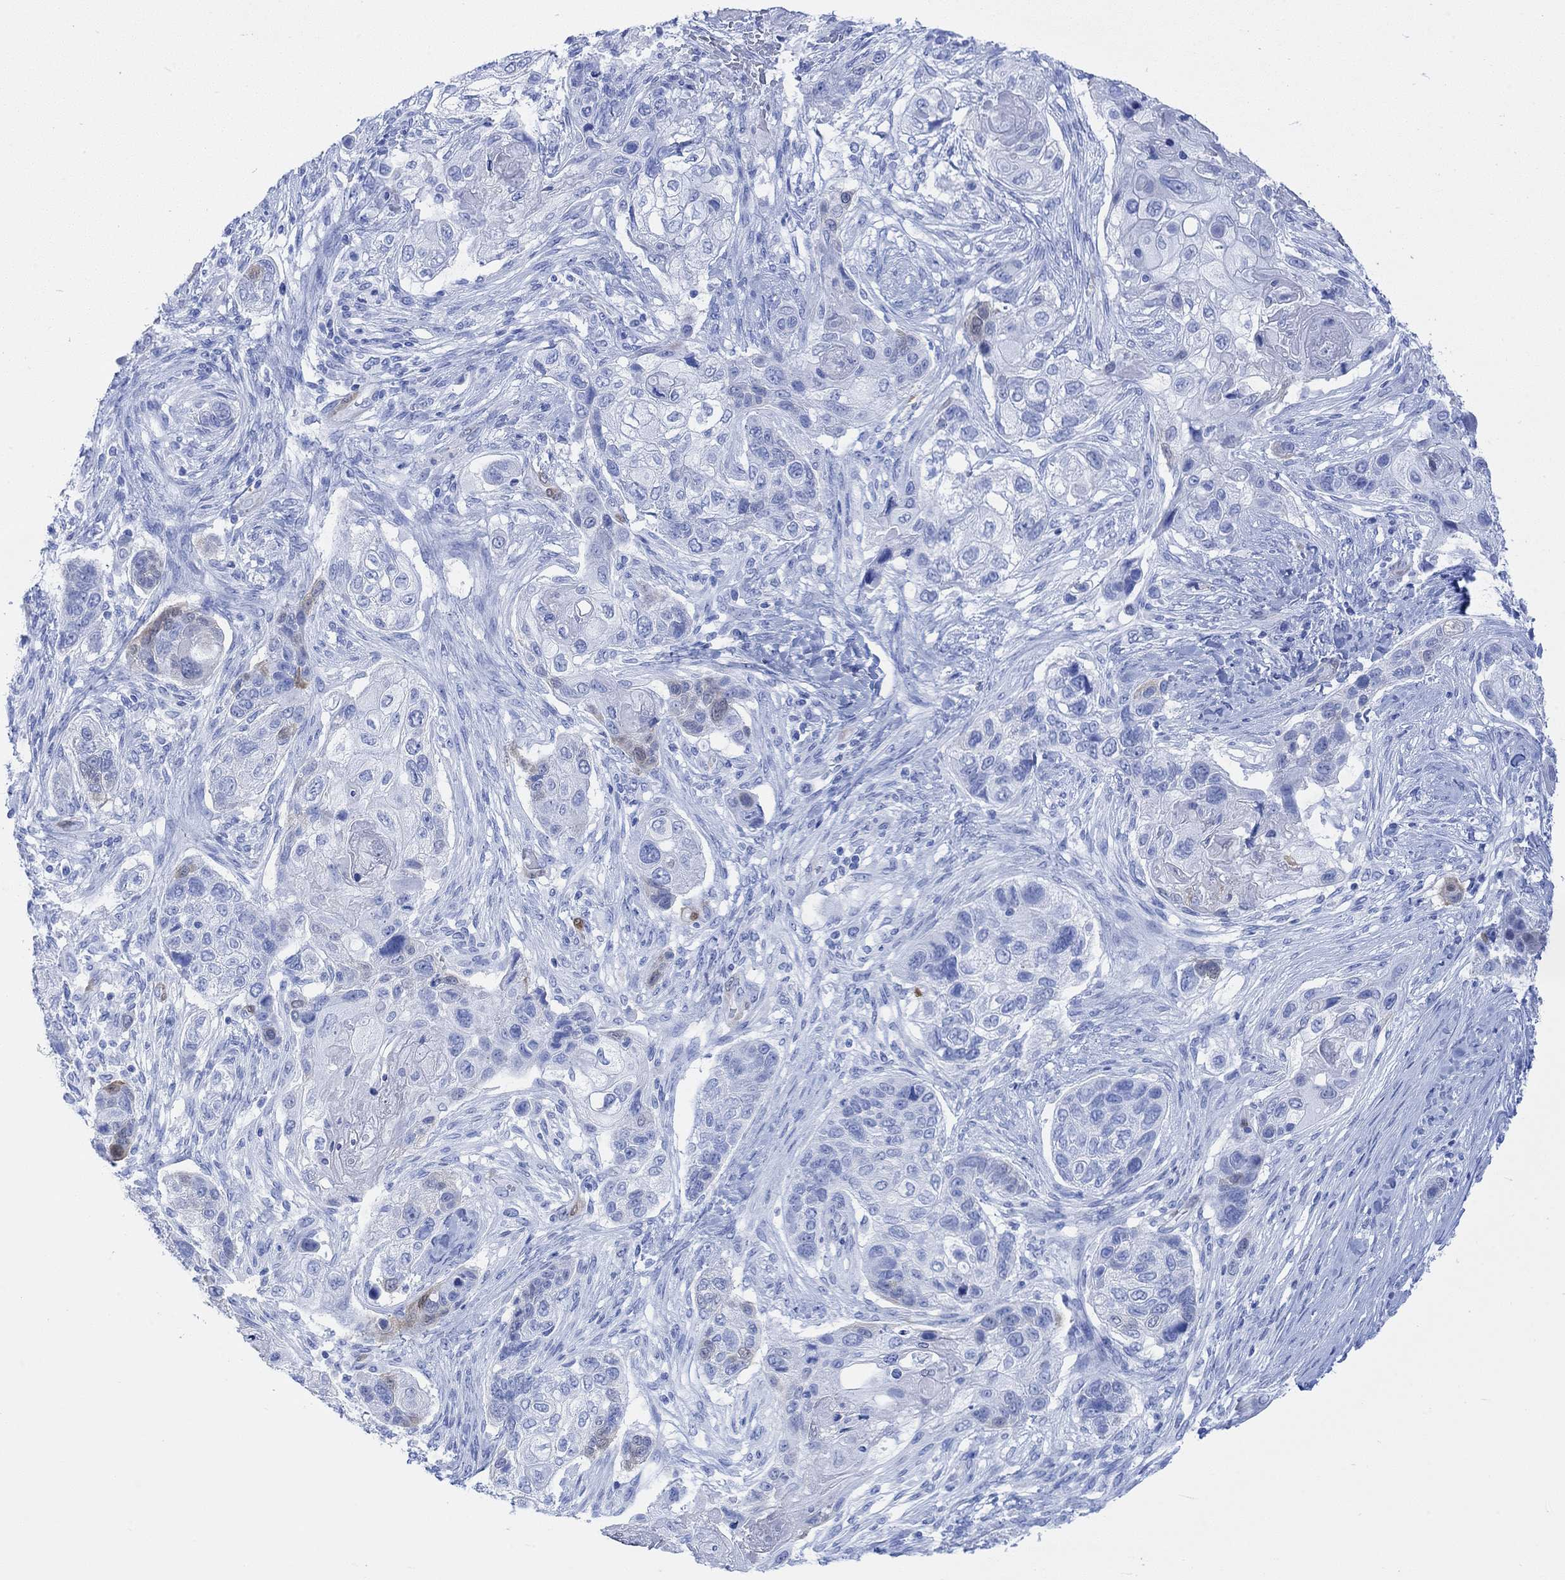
{"staining": {"intensity": "negative", "quantity": "none", "location": "none"}, "tissue": "lung cancer", "cell_type": "Tumor cells", "image_type": "cancer", "snomed": [{"axis": "morphology", "description": "Normal tissue, NOS"}, {"axis": "morphology", "description": "Squamous cell carcinoma, NOS"}, {"axis": "topography", "description": "Bronchus"}, {"axis": "topography", "description": "Lung"}], "caption": "Immunohistochemical staining of human squamous cell carcinoma (lung) shows no significant staining in tumor cells.", "gene": "TPPP3", "patient": {"sex": "male", "age": 69}}